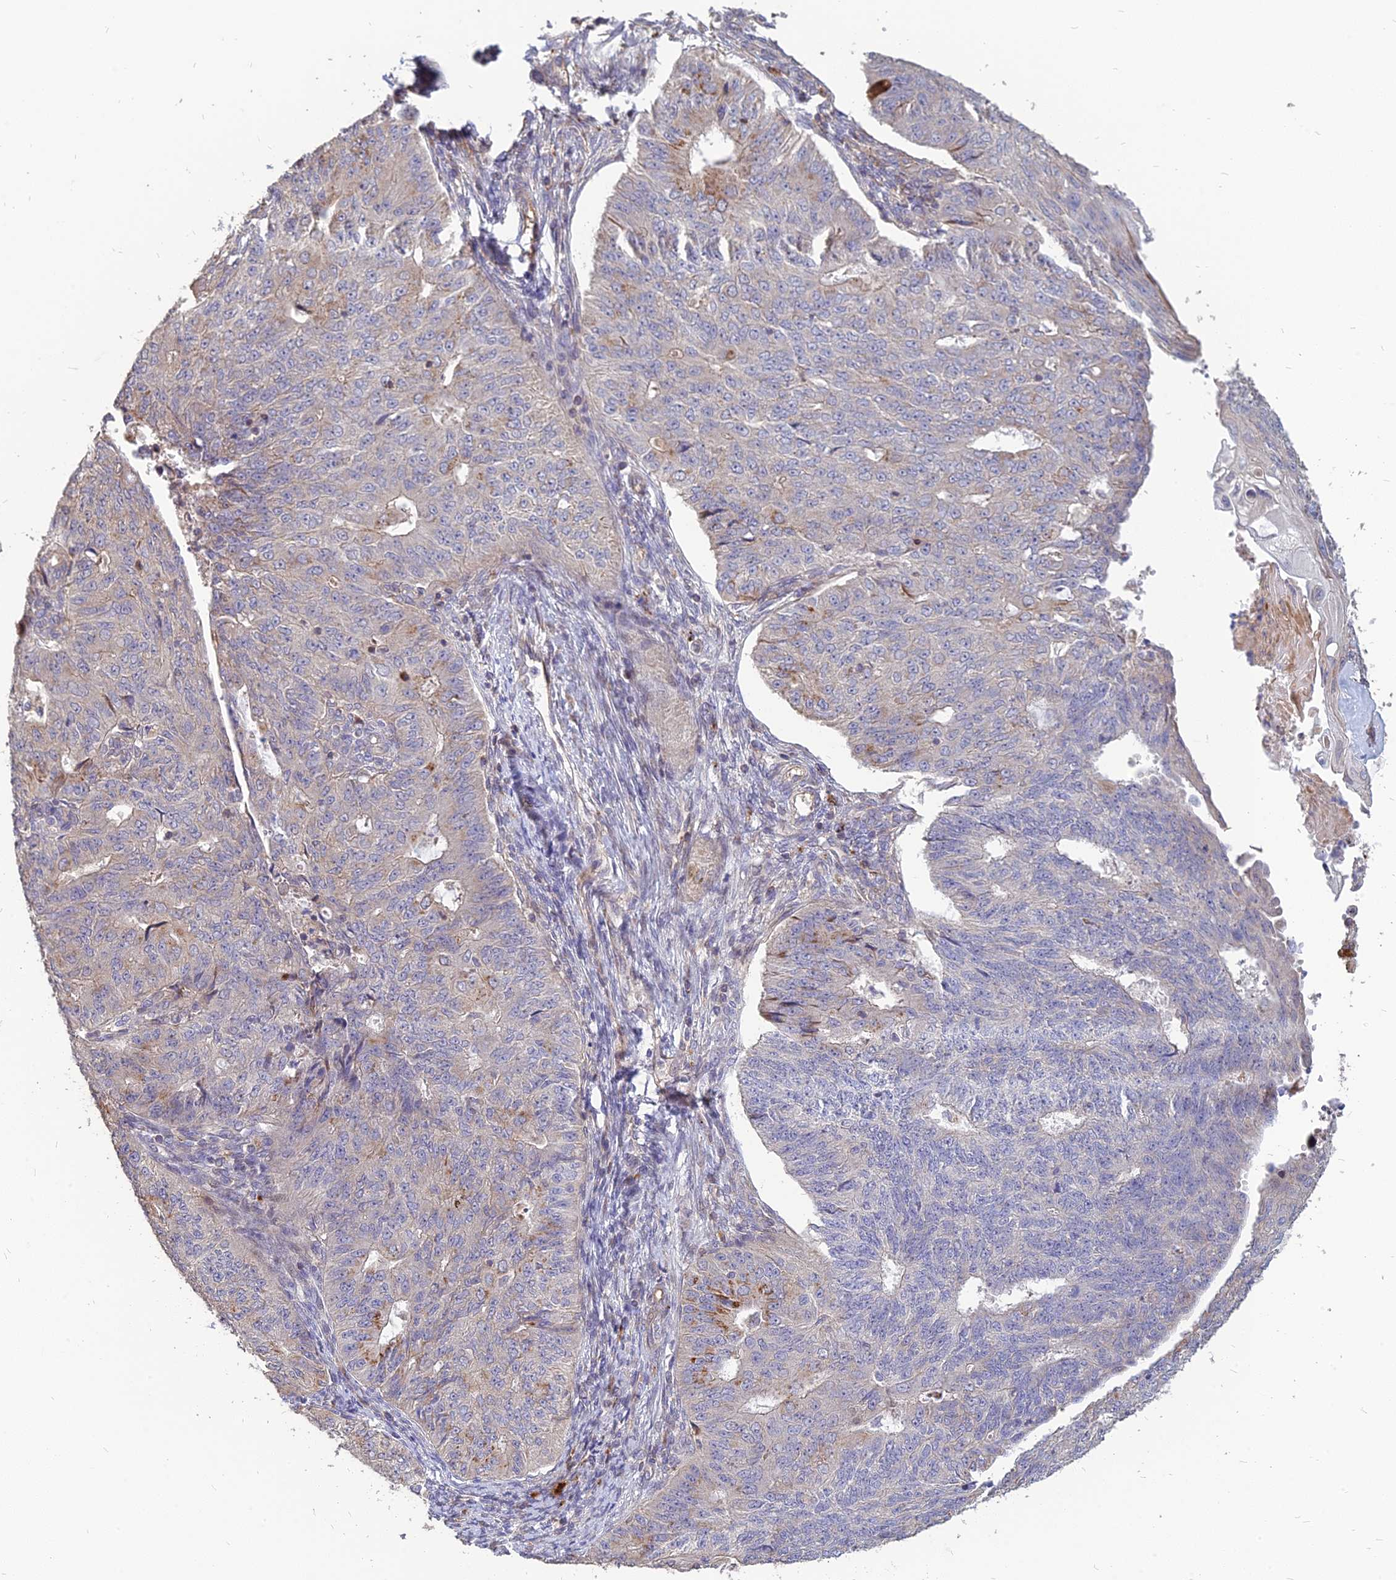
{"staining": {"intensity": "weak", "quantity": "<25%", "location": "cytoplasmic/membranous"}, "tissue": "endometrial cancer", "cell_type": "Tumor cells", "image_type": "cancer", "snomed": [{"axis": "morphology", "description": "Adenocarcinoma, NOS"}, {"axis": "topography", "description": "Endometrium"}], "caption": "Immunohistochemical staining of endometrial cancer (adenocarcinoma) shows no significant expression in tumor cells.", "gene": "ST3GAL6", "patient": {"sex": "female", "age": 32}}